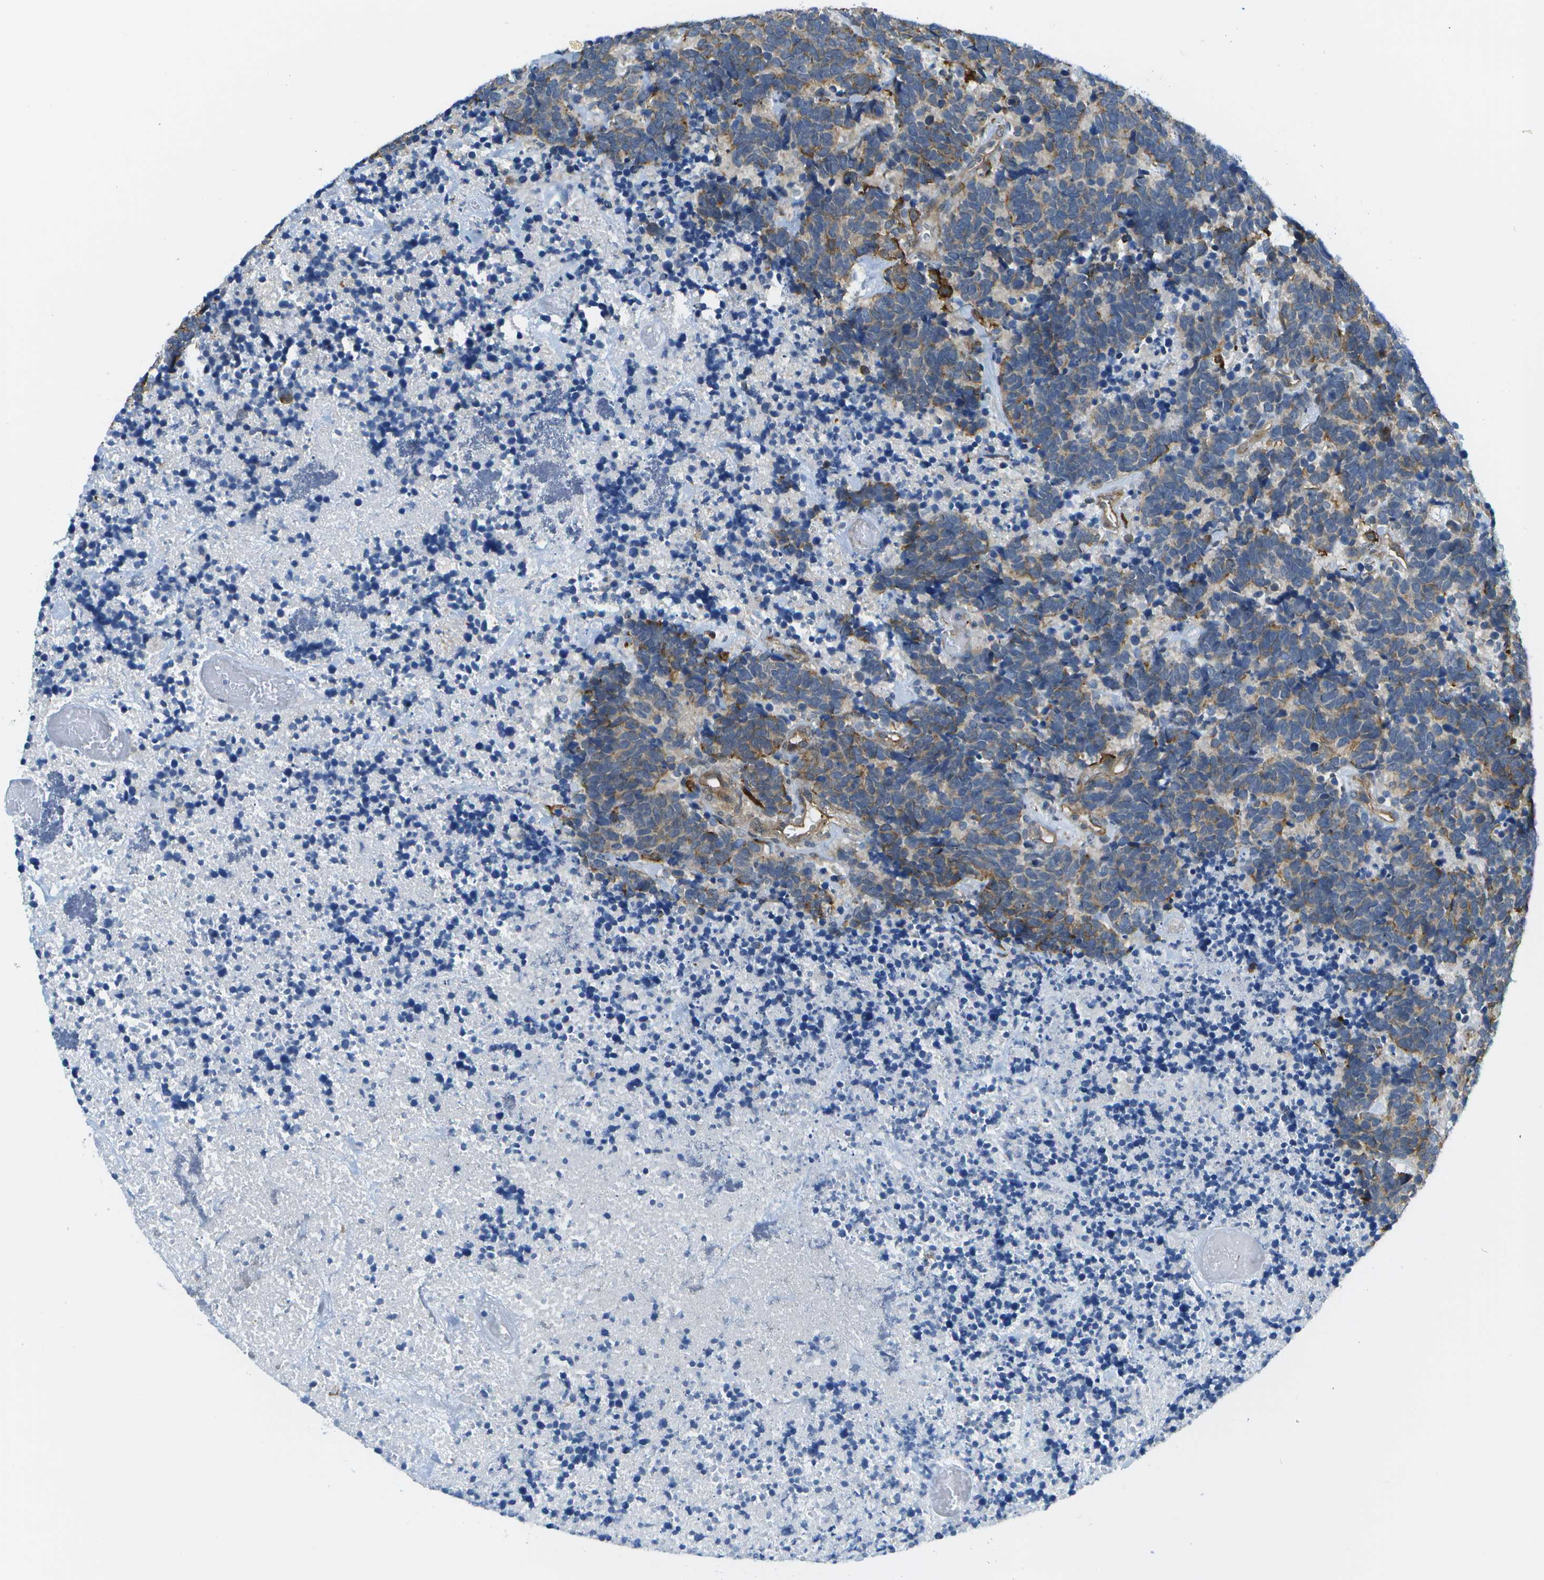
{"staining": {"intensity": "moderate", "quantity": "25%-75%", "location": "cytoplasmic/membranous"}, "tissue": "carcinoid", "cell_type": "Tumor cells", "image_type": "cancer", "snomed": [{"axis": "morphology", "description": "Carcinoma, NOS"}, {"axis": "morphology", "description": "Carcinoid, malignant, NOS"}, {"axis": "topography", "description": "Urinary bladder"}], "caption": "High-magnification brightfield microscopy of malignant carcinoid stained with DAB (brown) and counterstained with hematoxylin (blue). tumor cells exhibit moderate cytoplasmic/membranous staining is identified in approximately25%-75% of cells. (Brightfield microscopy of DAB IHC at high magnification).", "gene": "KIAA0040", "patient": {"sex": "male", "age": 57}}